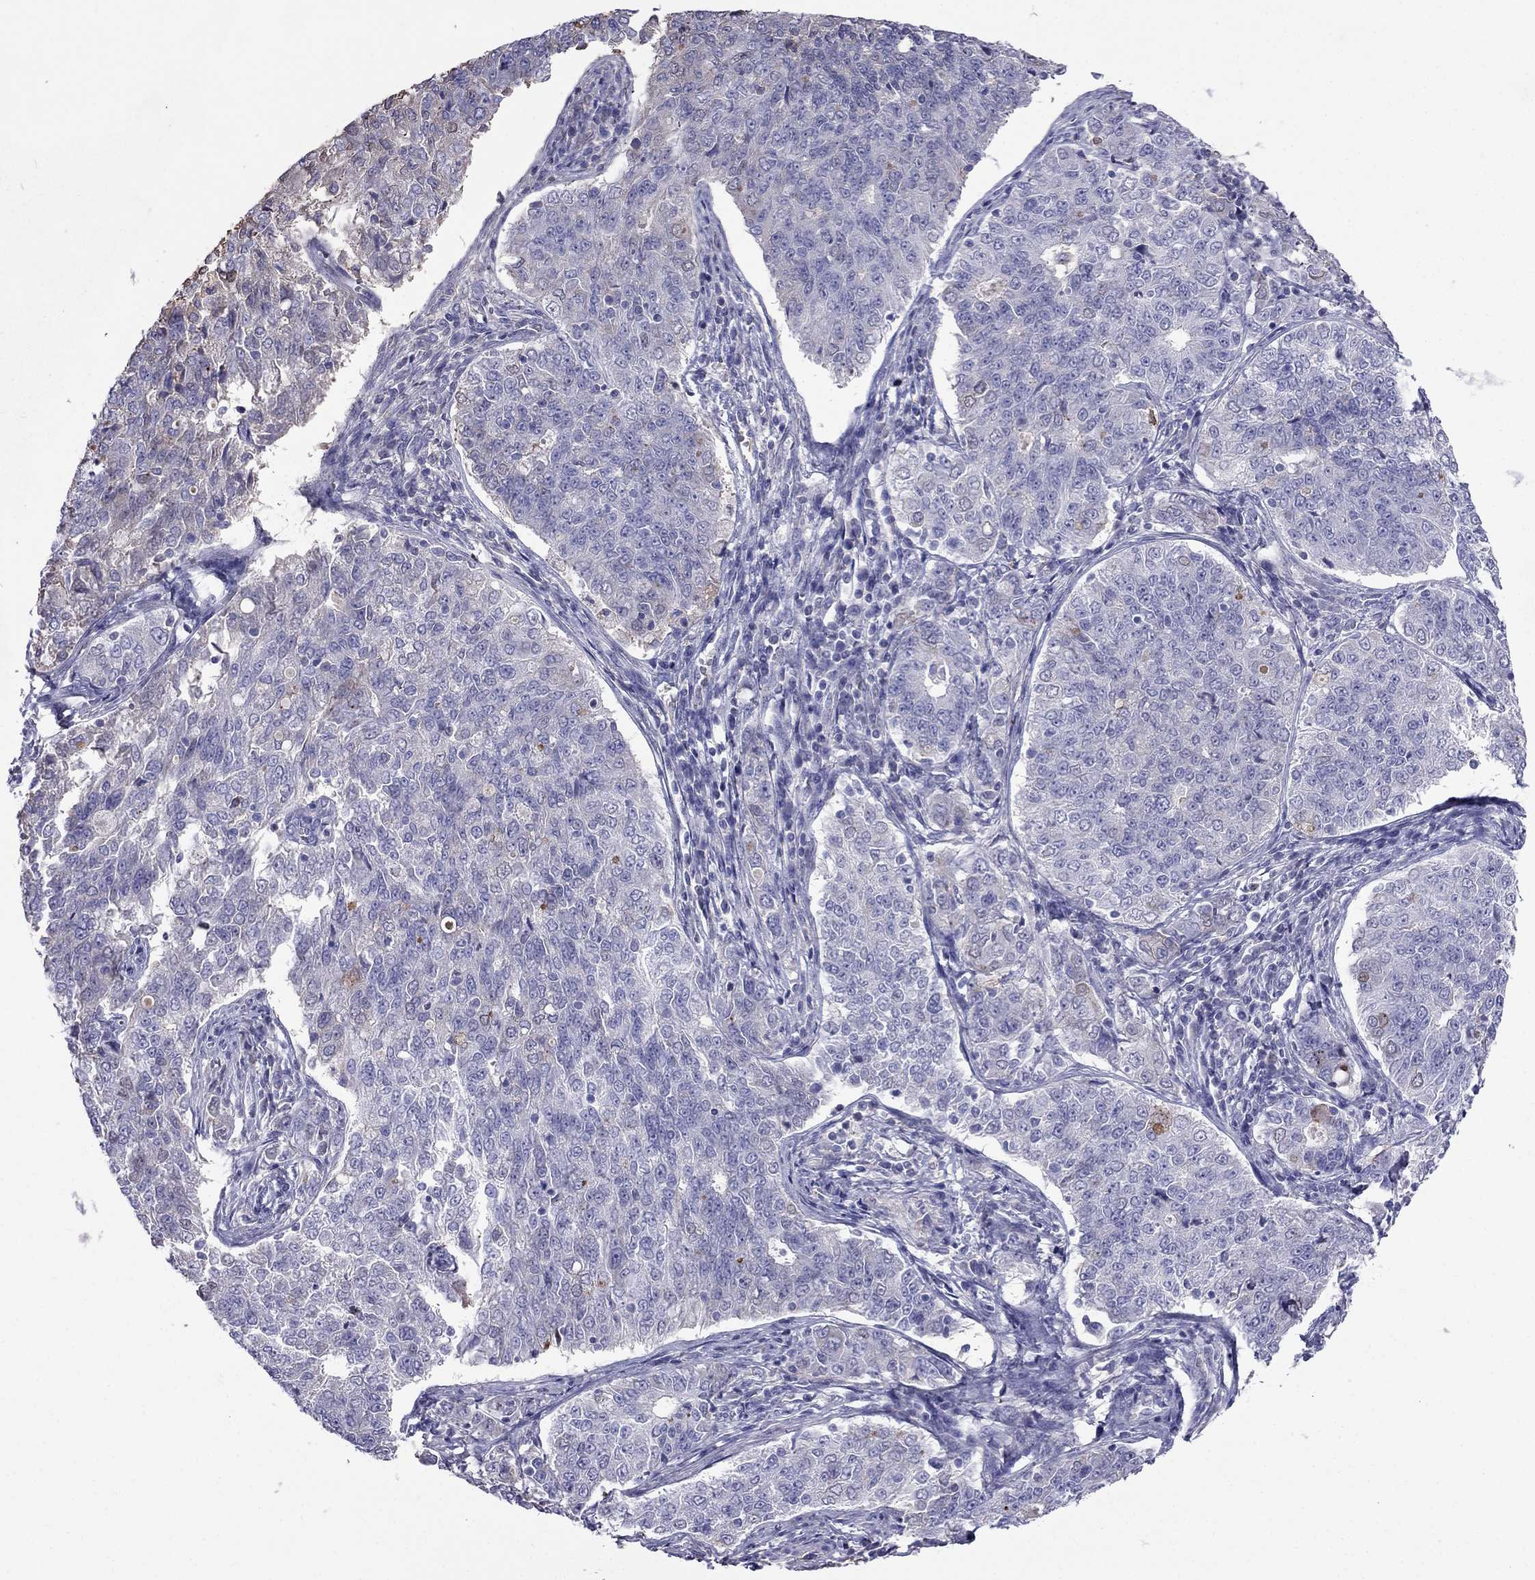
{"staining": {"intensity": "weak", "quantity": "<25%", "location": "cytoplasmic/membranous"}, "tissue": "endometrial cancer", "cell_type": "Tumor cells", "image_type": "cancer", "snomed": [{"axis": "morphology", "description": "Adenocarcinoma, NOS"}, {"axis": "topography", "description": "Endometrium"}], "caption": "This is an immunohistochemistry image of endometrial adenocarcinoma. There is no positivity in tumor cells.", "gene": "TBC1D21", "patient": {"sex": "female", "age": 43}}